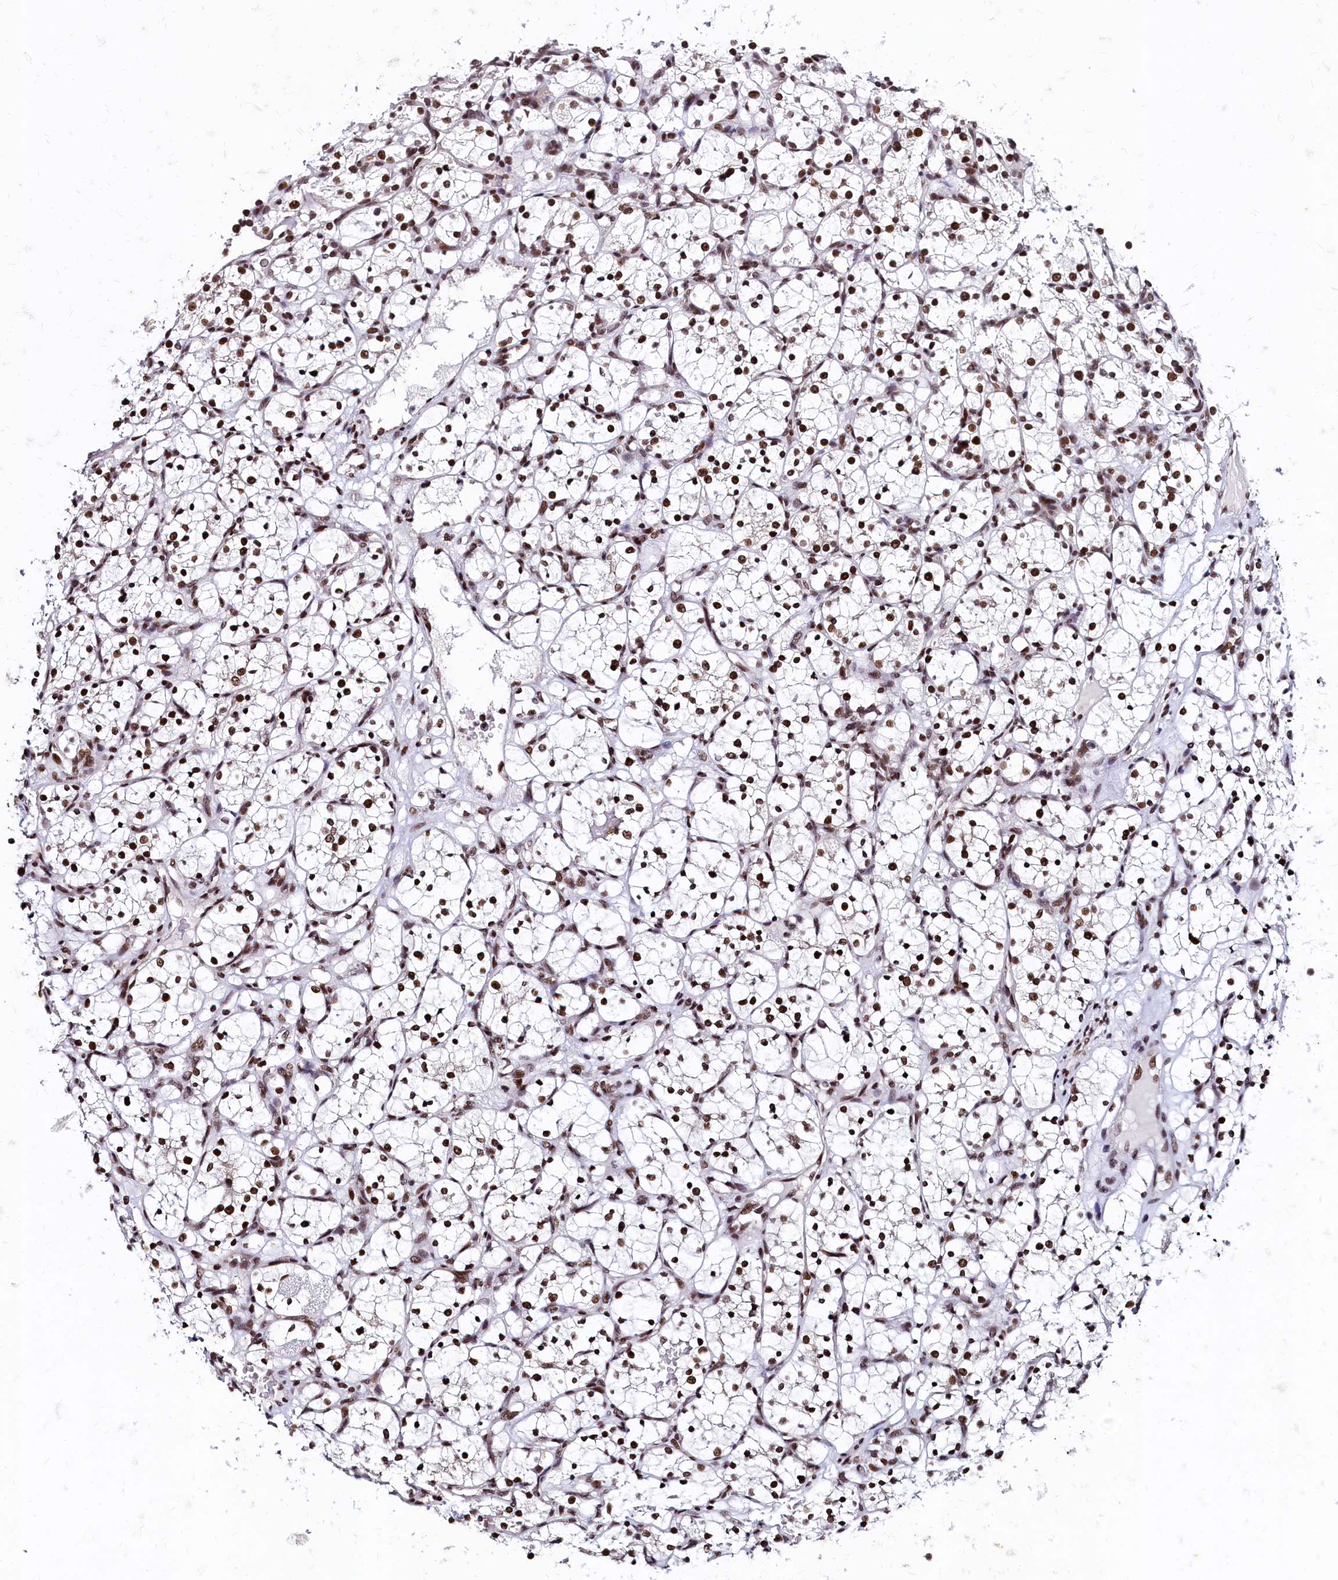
{"staining": {"intensity": "strong", "quantity": ">75%", "location": "nuclear"}, "tissue": "renal cancer", "cell_type": "Tumor cells", "image_type": "cancer", "snomed": [{"axis": "morphology", "description": "Adenocarcinoma, NOS"}, {"axis": "topography", "description": "Kidney"}], "caption": "Protein expression analysis of renal cancer exhibits strong nuclear expression in about >75% of tumor cells.", "gene": "CPSF7", "patient": {"sex": "female", "age": 69}}